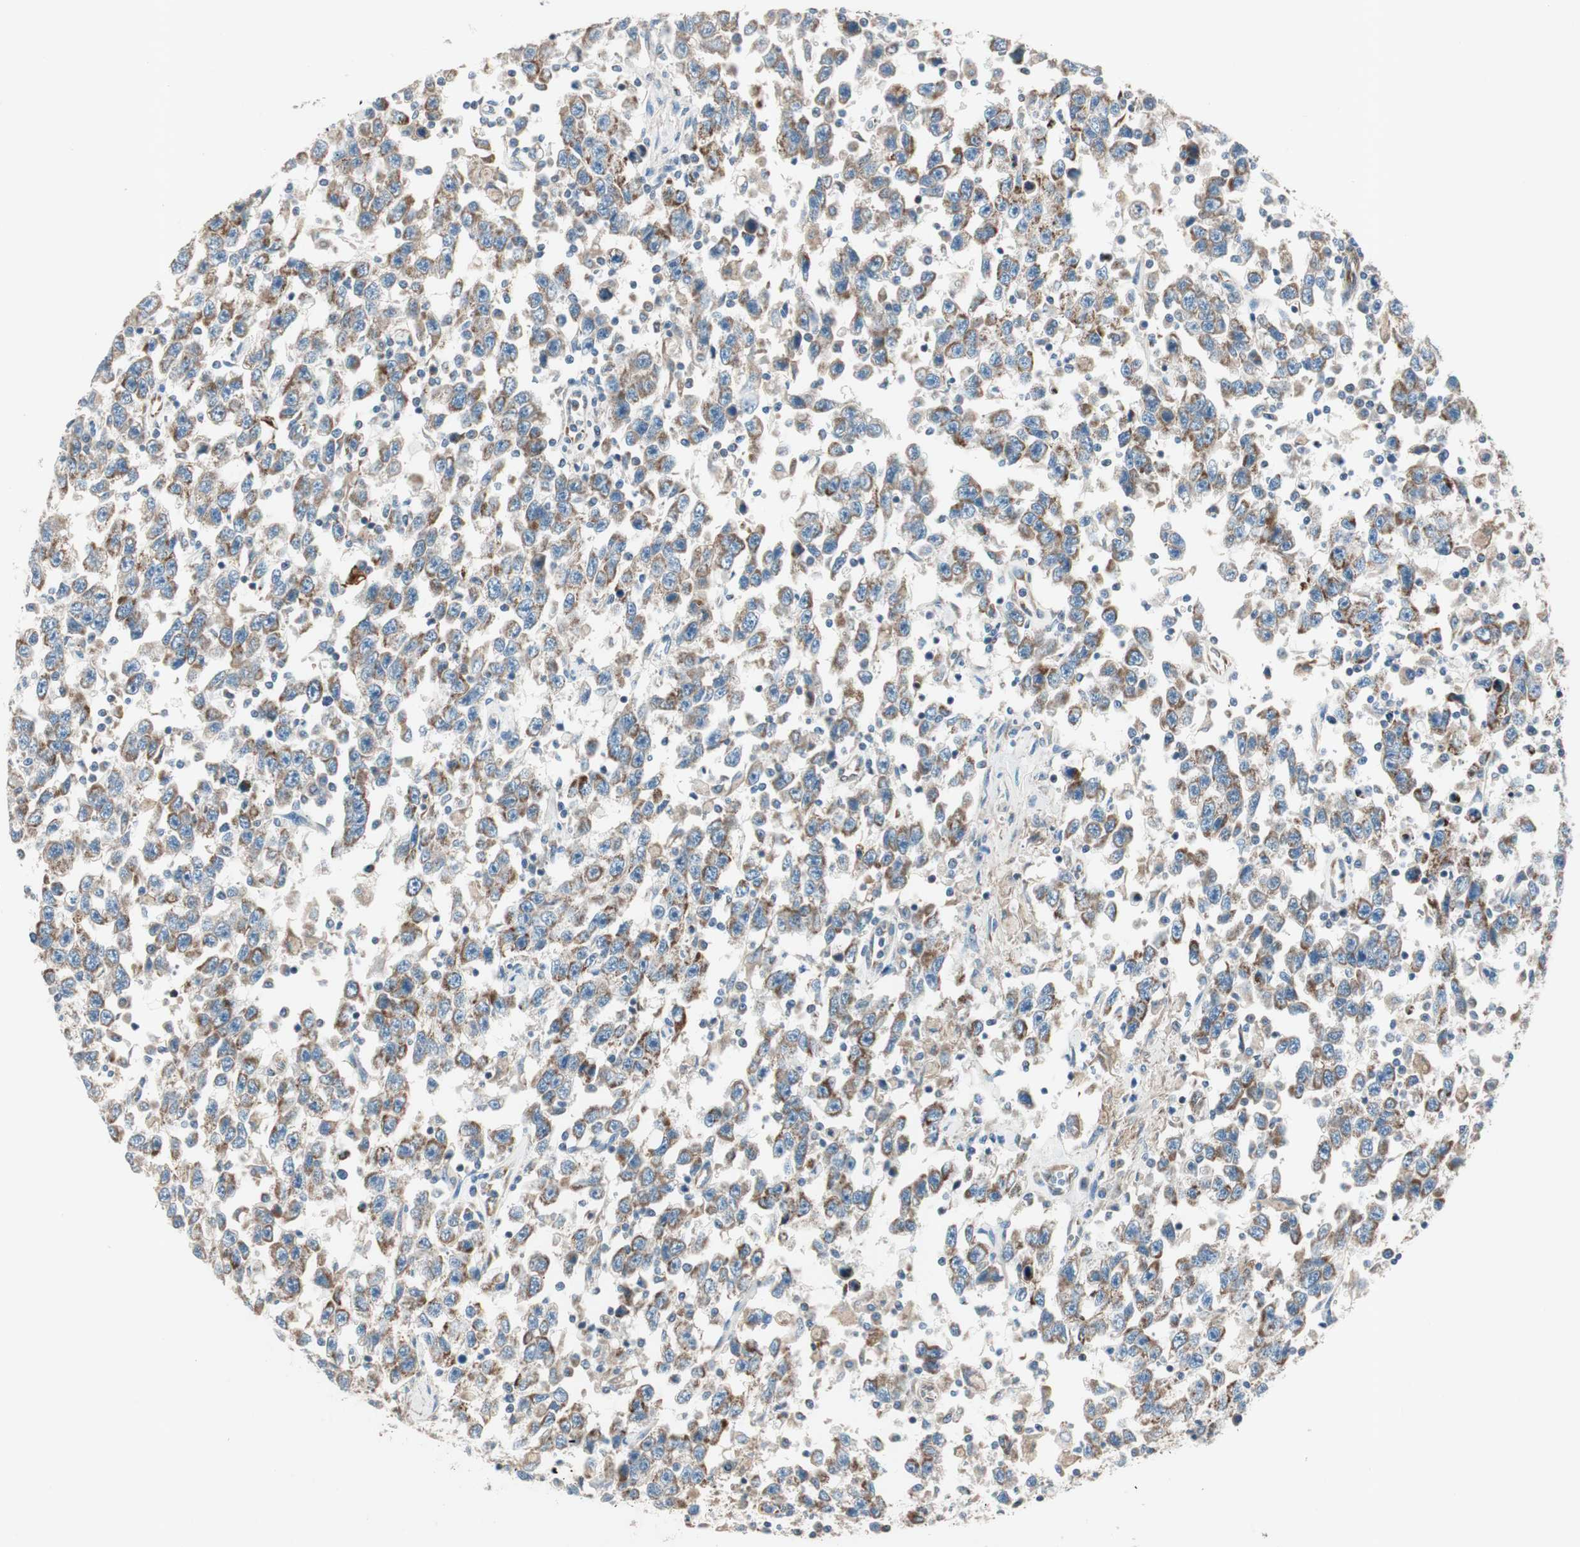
{"staining": {"intensity": "moderate", "quantity": ">75%", "location": "cytoplasmic/membranous"}, "tissue": "testis cancer", "cell_type": "Tumor cells", "image_type": "cancer", "snomed": [{"axis": "morphology", "description": "Seminoma, NOS"}, {"axis": "topography", "description": "Testis"}], "caption": "Testis cancer (seminoma) stained for a protein demonstrates moderate cytoplasmic/membranous positivity in tumor cells.", "gene": "SRCIN1", "patient": {"sex": "male", "age": 41}}